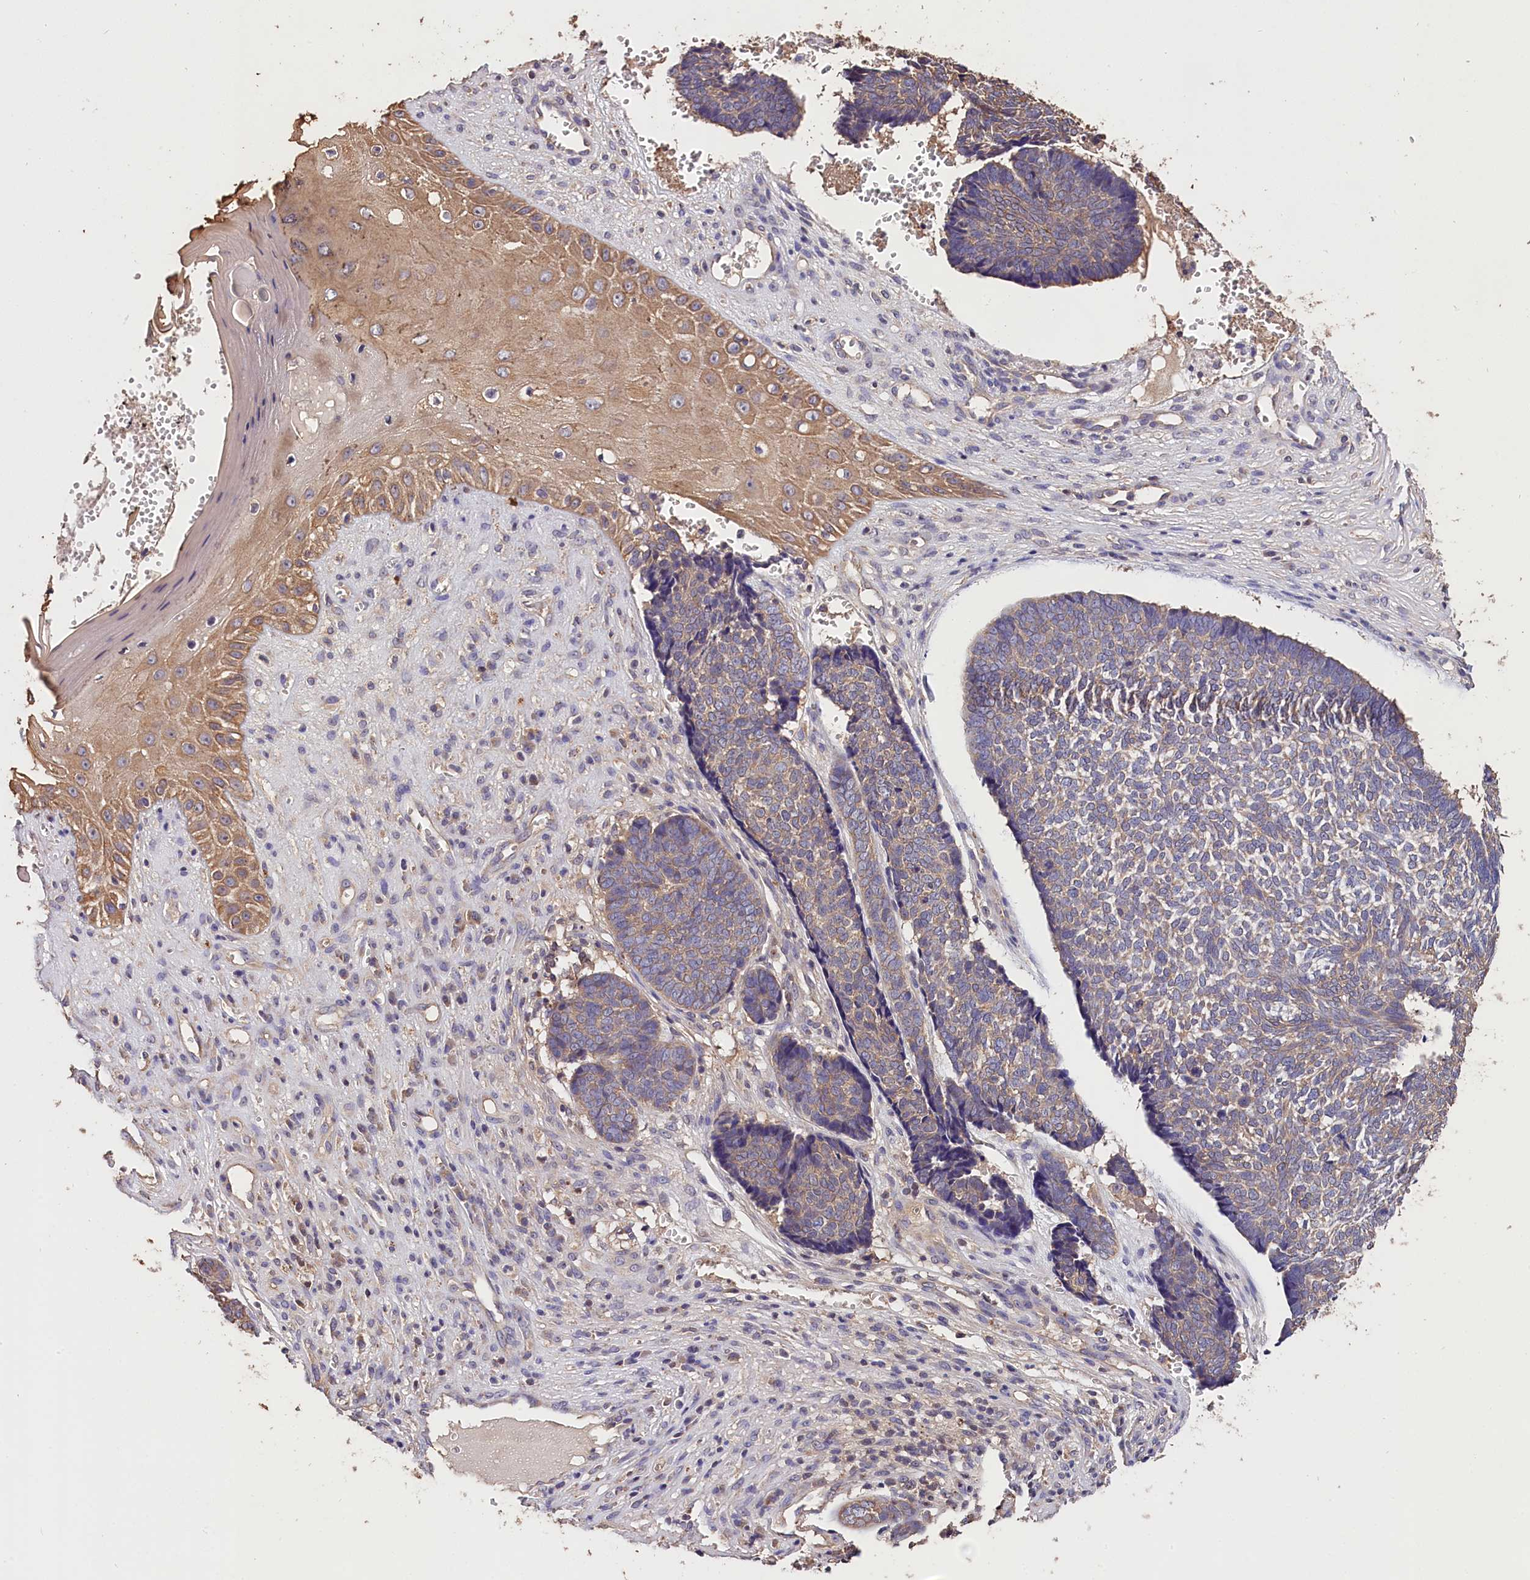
{"staining": {"intensity": "weak", "quantity": "25%-75%", "location": "cytoplasmic/membranous"}, "tissue": "skin cancer", "cell_type": "Tumor cells", "image_type": "cancer", "snomed": [{"axis": "morphology", "description": "Basal cell carcinoma"}, {"axis": "topography", "description": "Skin"}], "caption": "The histopathology image exhibits a brown stain indicating the presence of a protein in the cytoplasmic/membranous of tumor cells in skin cancer. Using DAB (3,3'-diaminobenzidine) (brown) and hematoxylin (blue) stains, captured at high magnification using brightfield microscopy.", "gene": "OAS3", "patient": {"sex": "male", "age": 84}}